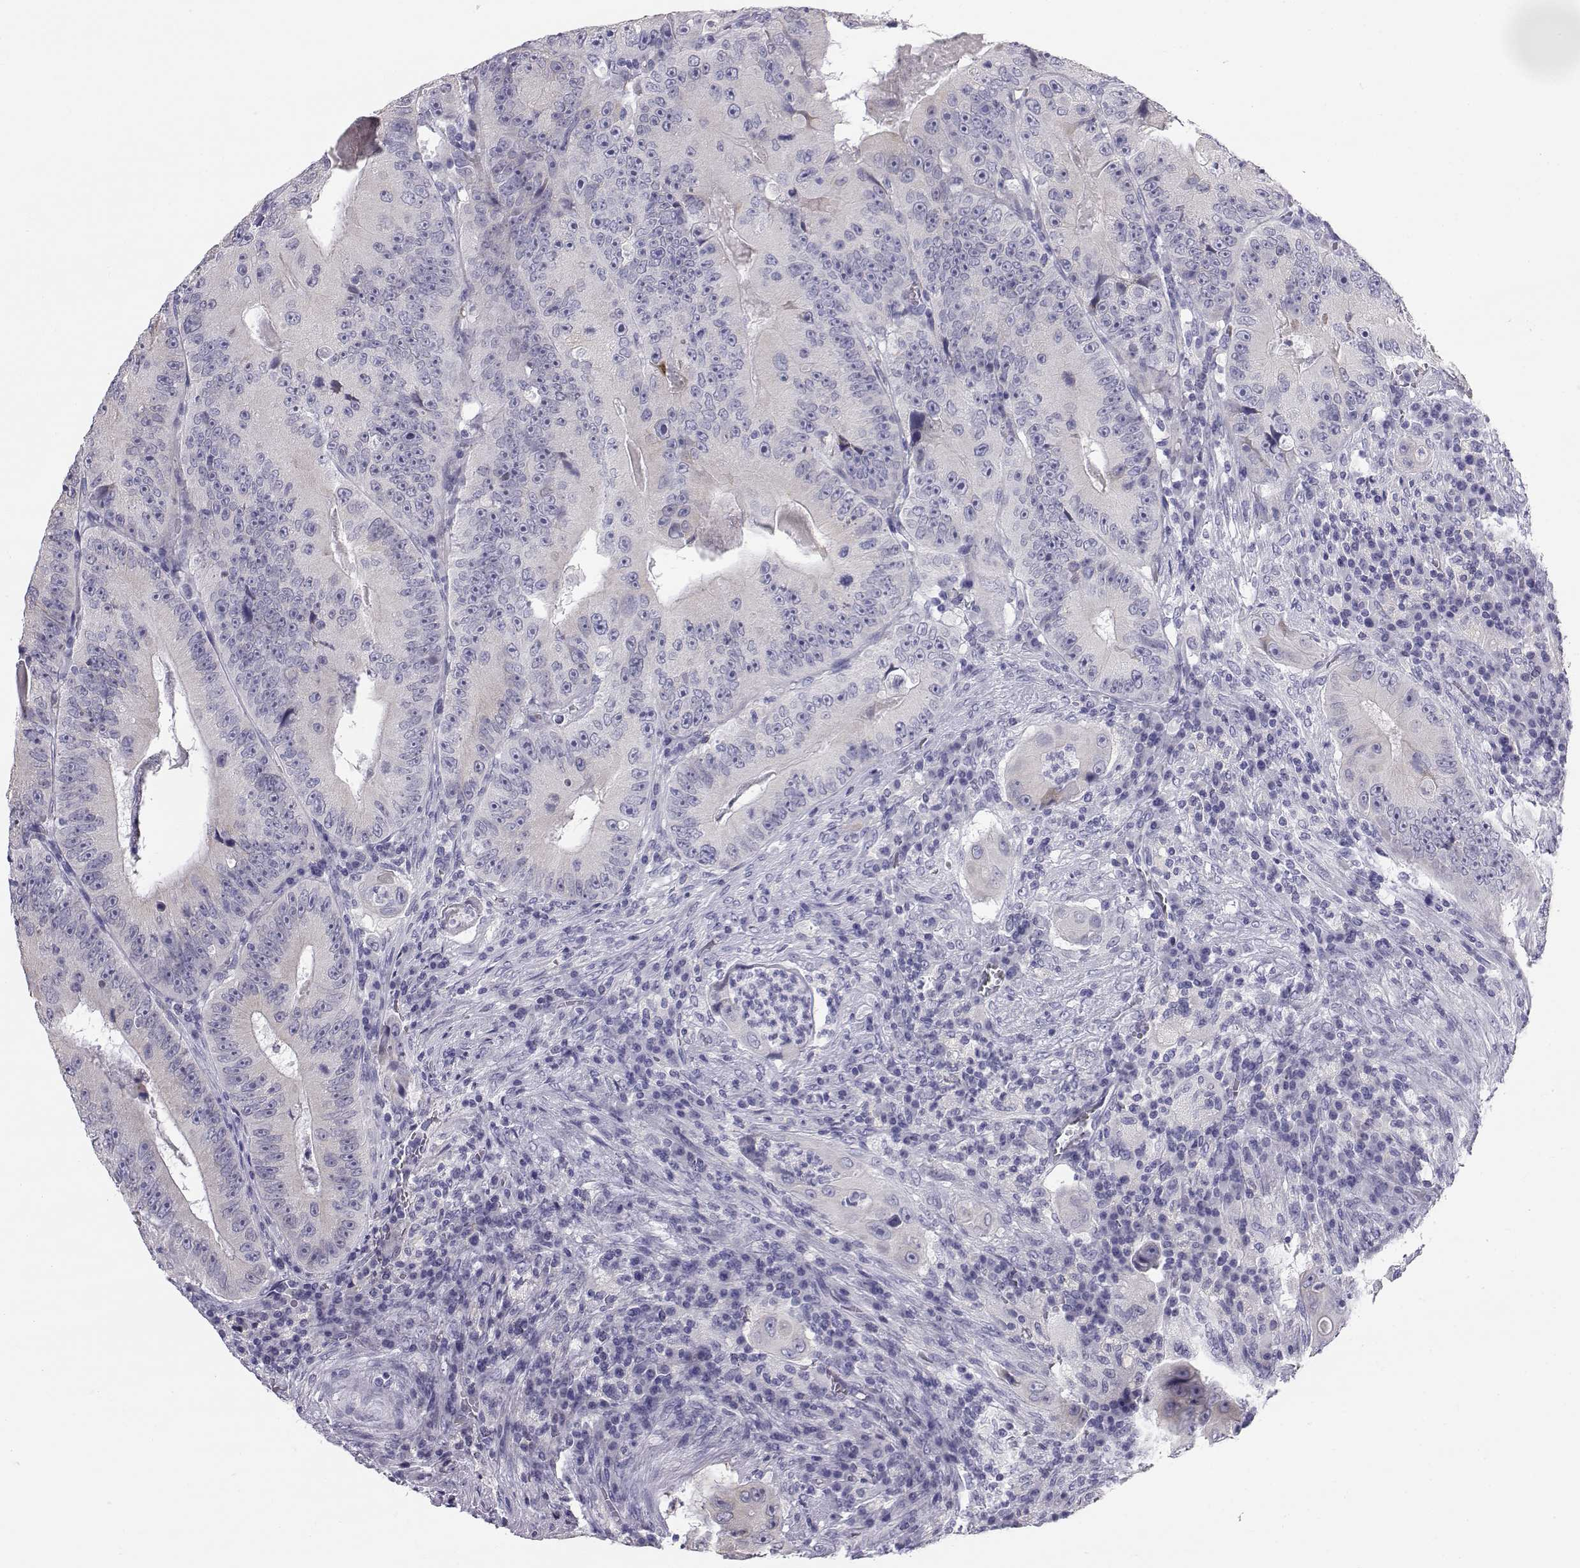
{"staining": {"intensity": "negative", "quantity": "none", "location": "none"}, "tissue": "colorectal cancer", "cell_type": "Tumor cells", "image_type": "cancer", "snomed": [{"axis": "morphology", "description": "Adenocarcinoma, NOS"}, {"axis": "topography", "description": "Colon"}], "caption": "High power microscopy photomicrograph of an immunohistochemistry (IHC) photomicrograph of adenocarcinoma (colorectal), revealing no significant positivity in tumor cells.", "gene": "RNASE12", "patient": {"sex": "female", "age": 86}}